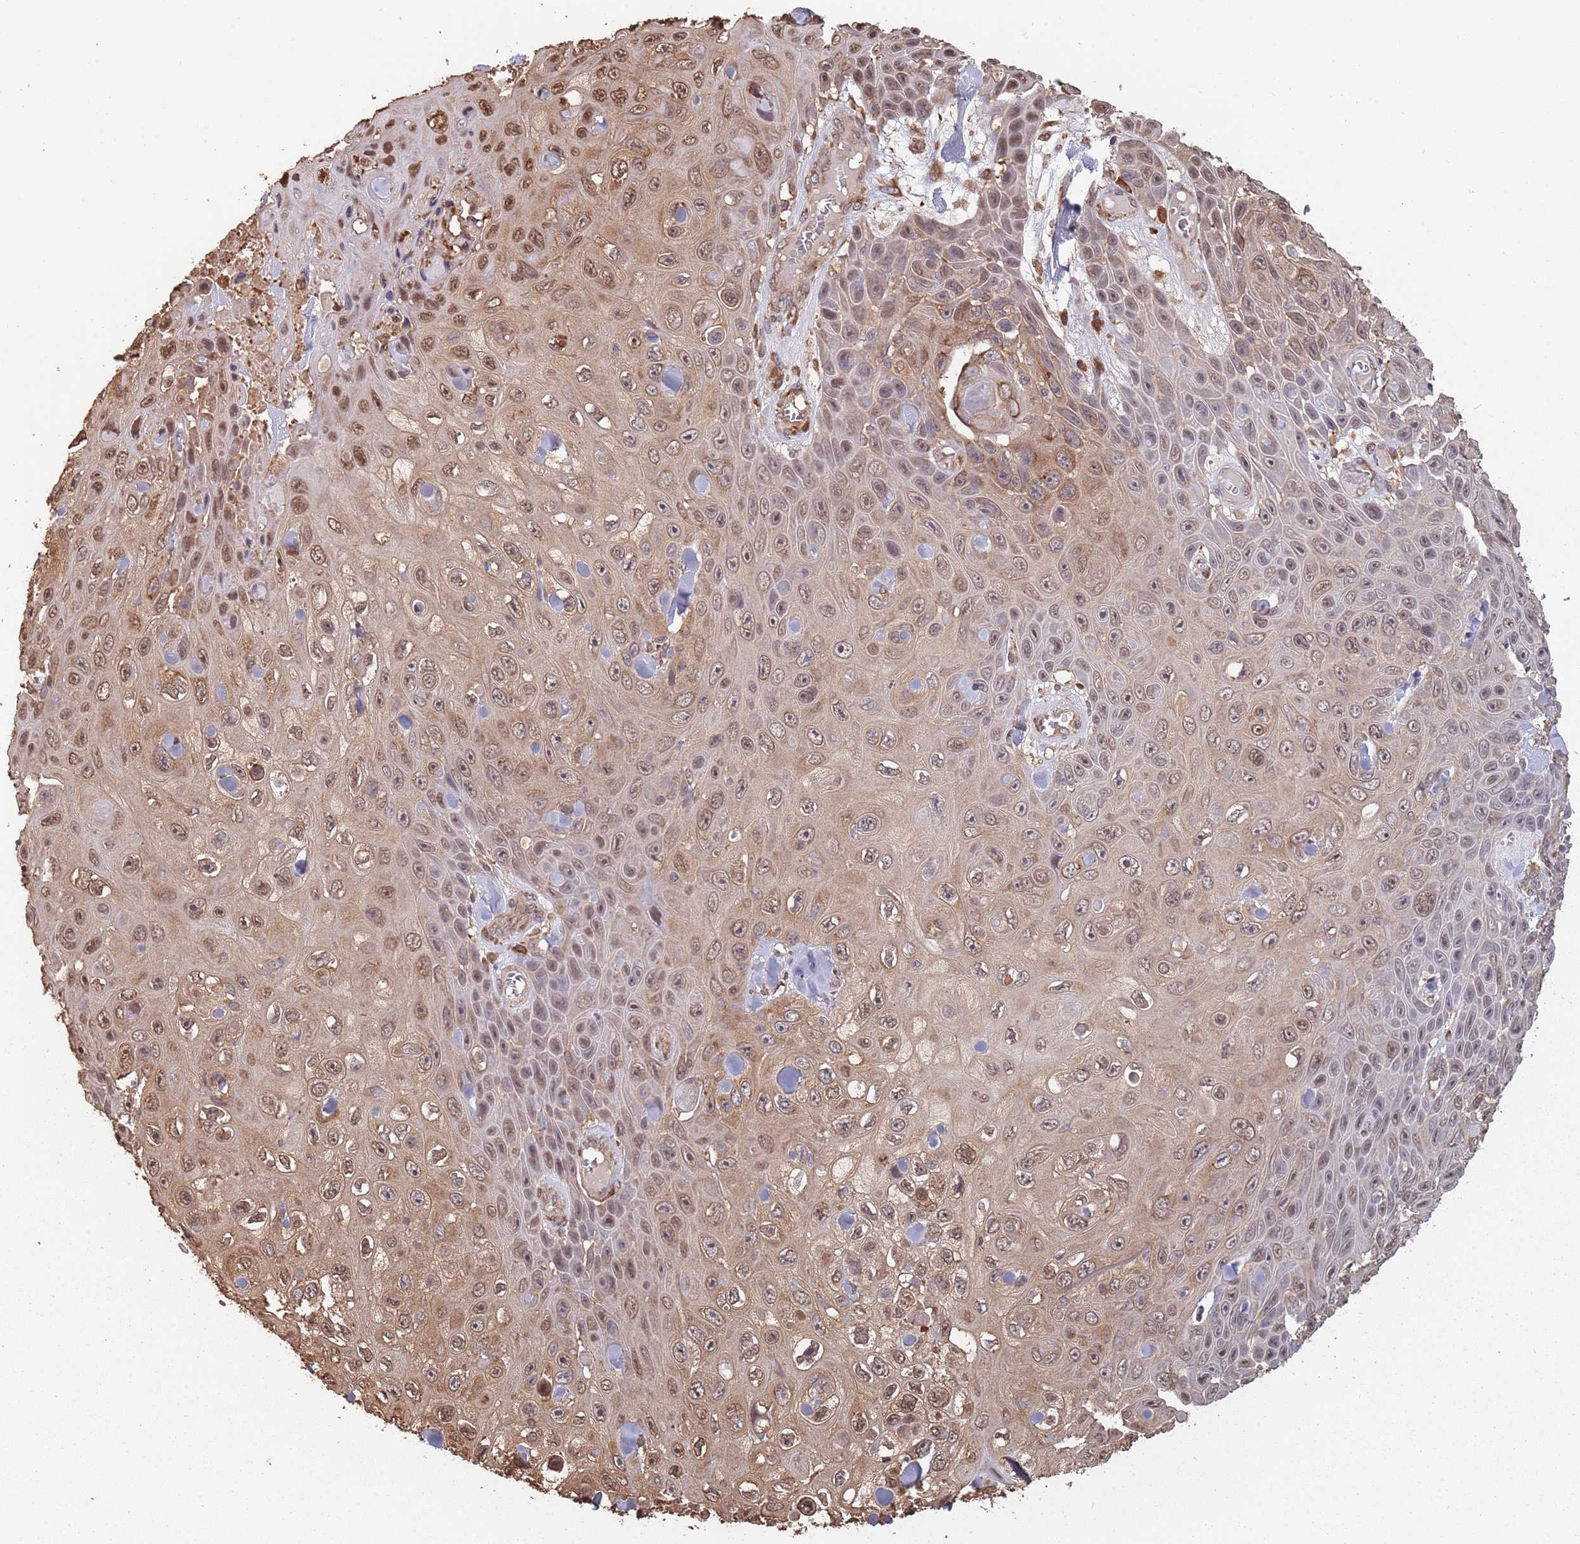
{"staining": {"intensity": "moderate", "quantity": ">75%", "location": "cytoplasmic/membranous,nuclear"}, "tissue": "skin cancer", "cell_type": "Tumor cells", "image_type": "cancer", "snomed": [{"axis": "morphology", "description": "Squamous cell carcinoma, NOS"}, {"axis": "topography", "description": "Skin"}], "caption": "A high-resolution photomicrograph shows immunohistochemistry (IHC) staining of squamous cell carcinoma (skin), which shows moderate cytoplasmic/membranous and nuclear positivity in approximately >75% of tumor cells.", "gene": "COG4", "patient": {"sex": "male", "age": 82}}